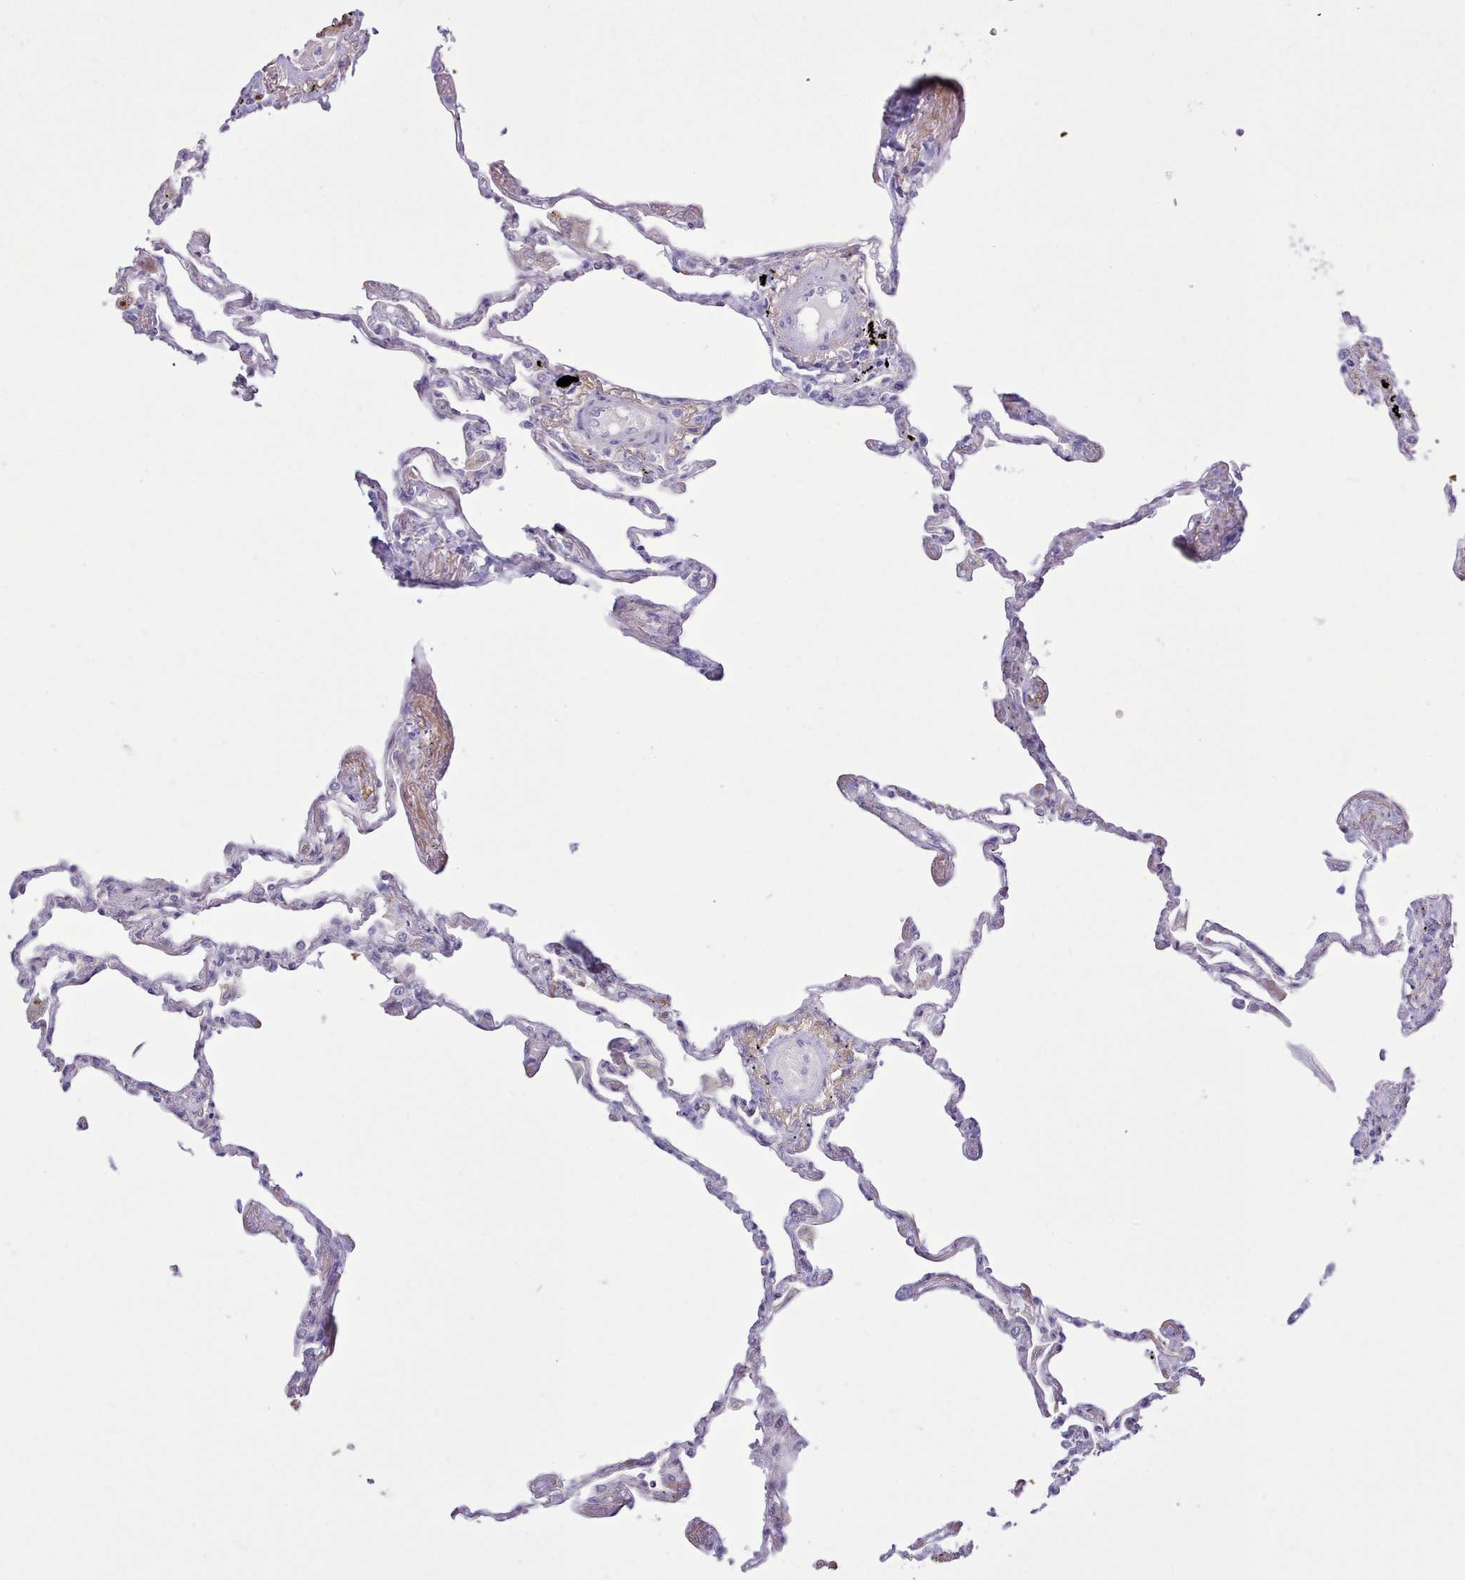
{"staining": {"intensity": "negative", "quantity": "none", "location": "none"}, "tissue": "lung", "cell_type": "Alveolar cells", "image_type": "normal", "snomed": [{"axis": "morphology", "description": "Normal tissue, NOS"}, {"axis": "topography", "description": "Lung"}], "caption": "Immunohistochemistry histopathology image of benign lung stained for a protein (brown), which reveals no staining in alveolar cells. Nuclei are stained in blue.", "gene": "SRD5A1", "patient": {"sex": "female", "age": 67}}